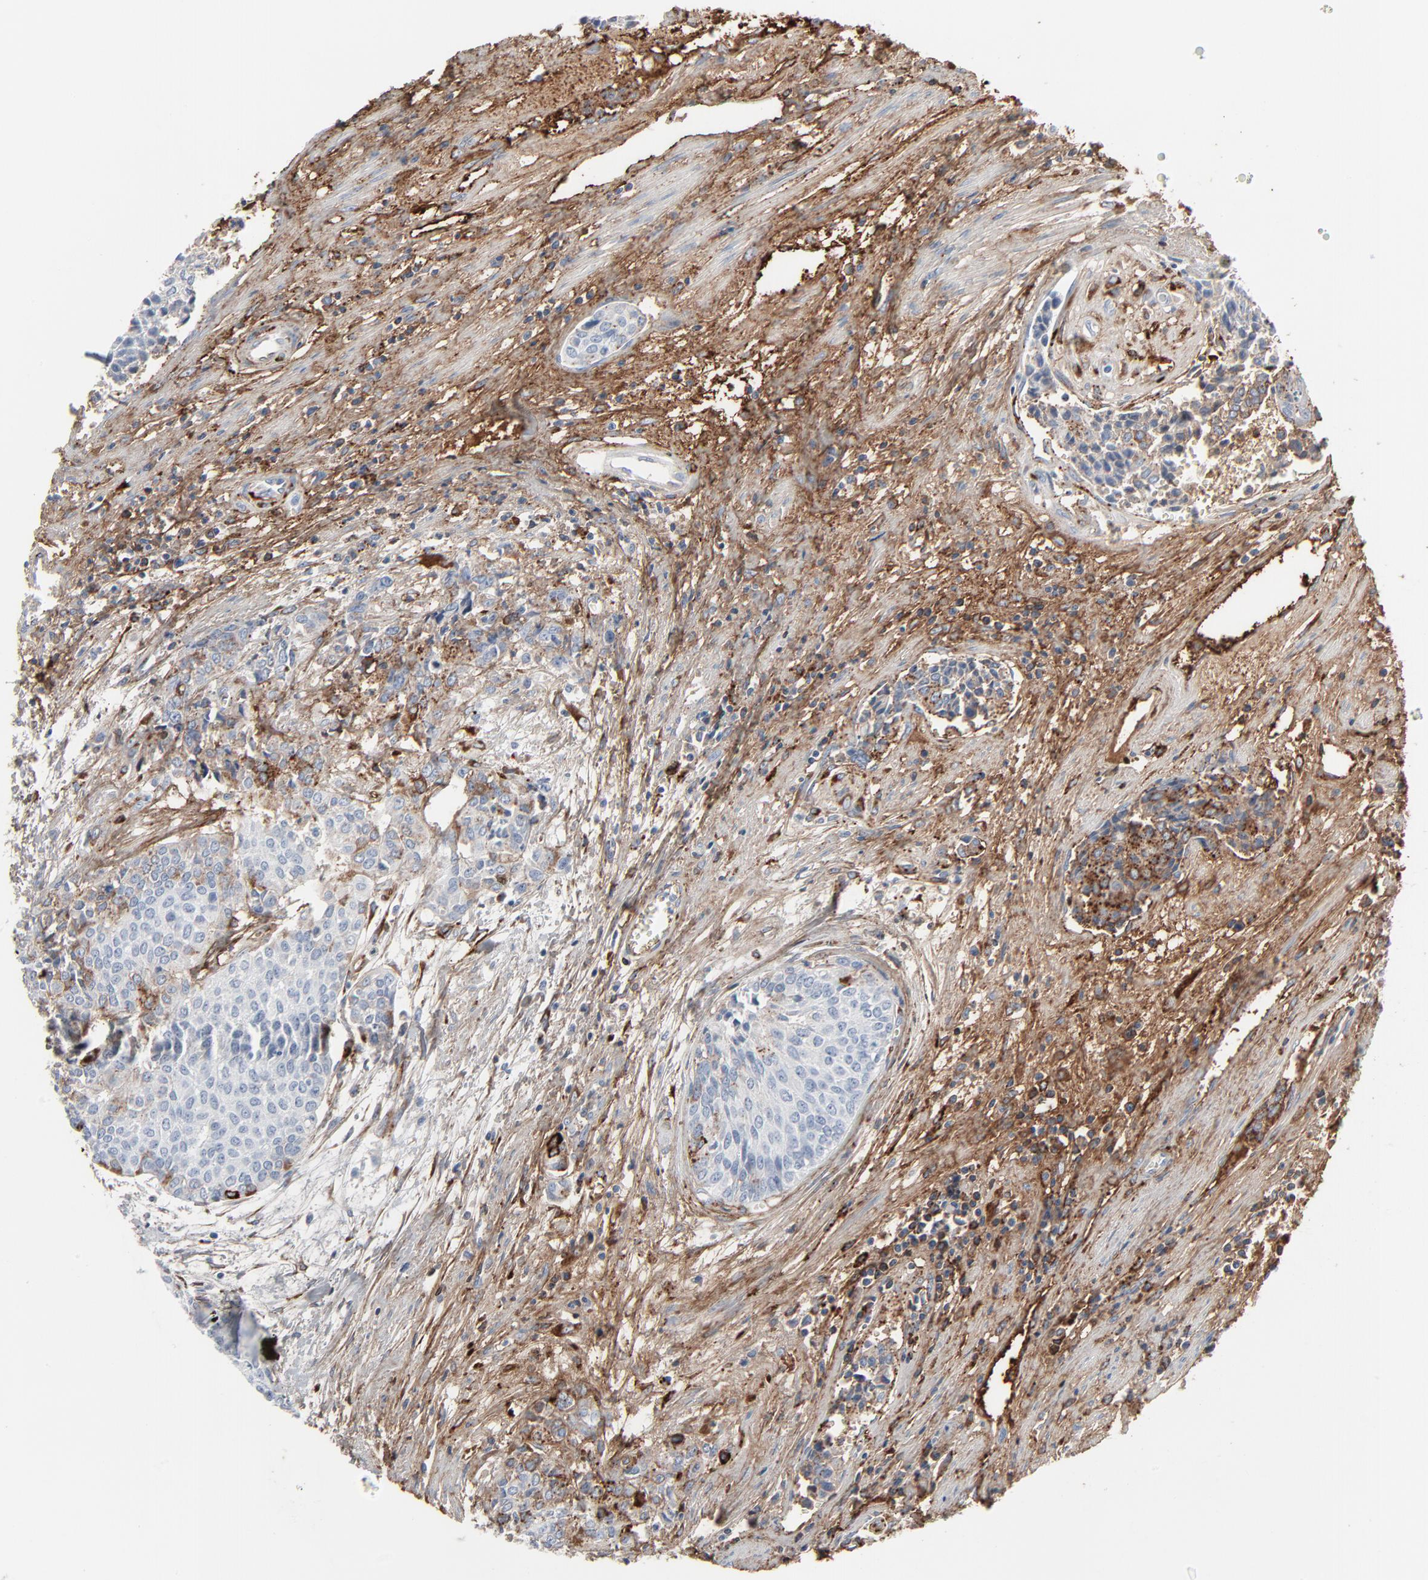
{"staining": {"intensity": "moderate", "quantity": "<25%", "location": "cytoplasmic/membranous"}, "tissue": "urothelial cancer", "cell_type": "Tumor cells", "image_type": "cancer", "snomed": [{"axis": "morphology", "description": "Urothelial carcinoma, Low grade"}, {"axis": "topography", "description": "Urinary bladder"}], "caption": "Urothelial carcinoma (low-grade) stained with a protein marker shows moderate staining in tumor cells.", "gene": "BGN", "patient": {"sex": "female", "age": 73}}